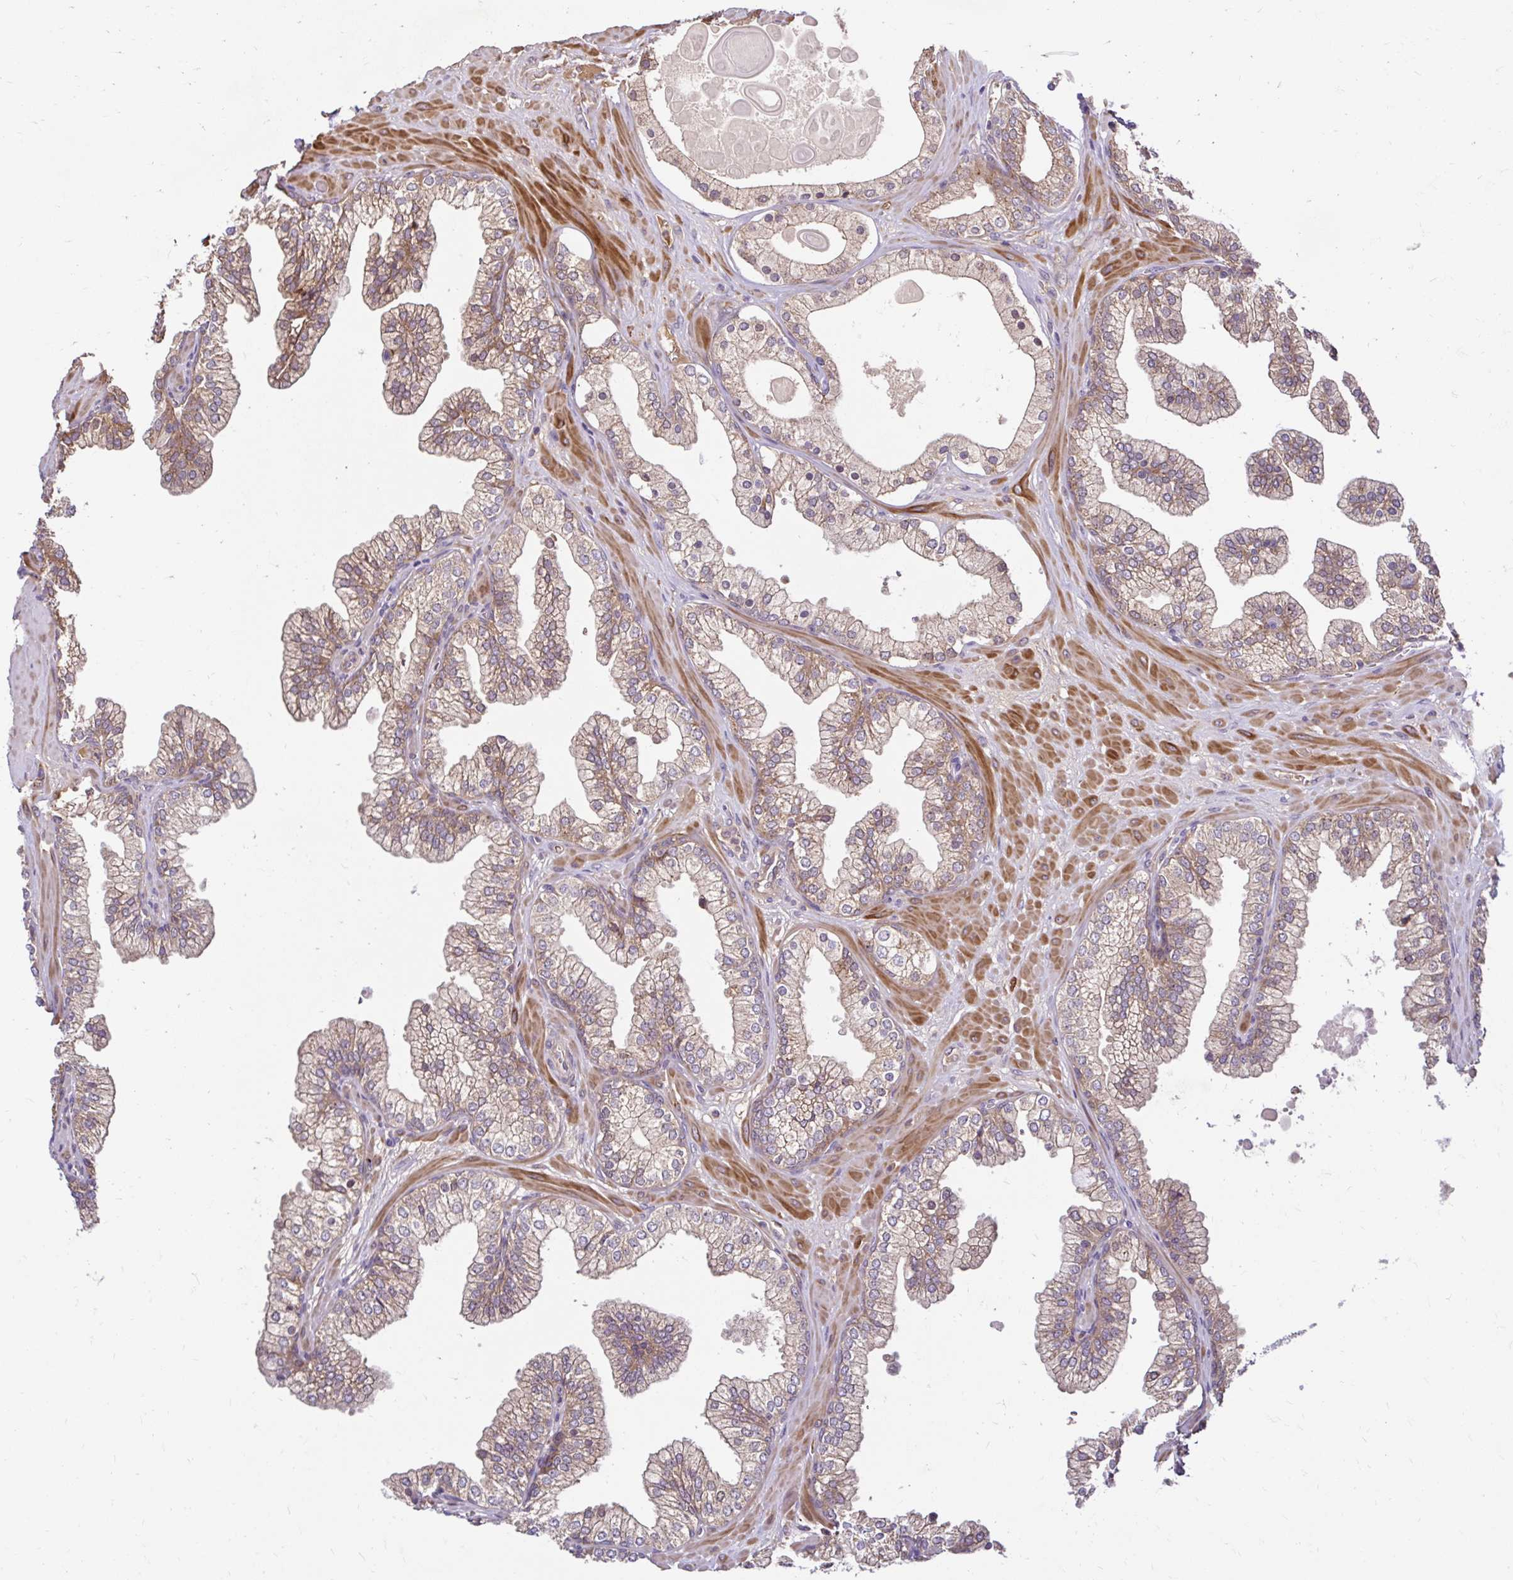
{"staining": {"intensity": "moderate", "quantity": ">75%", "location": "cytoplasmic/membranous"}, "tissue": "prostate", "cell_type": "Glandular cells", "image_type": "normal", "snomed": [{"axis": "morphology", "description": "Normal tissue, NOS"}, {"axis": "topography", "description": "Prostate"}, {"axis": "topography", "description": "Peripheral nerve tissue"}], "caption": "Brown immunohistochemical staining in benign prostate demonstrates moderate cytoplasmic/membranous positivity in about >75% of glandular cells.", "gene": "ARHGEF37", "patient": {"sex": "male", "age": 61}}